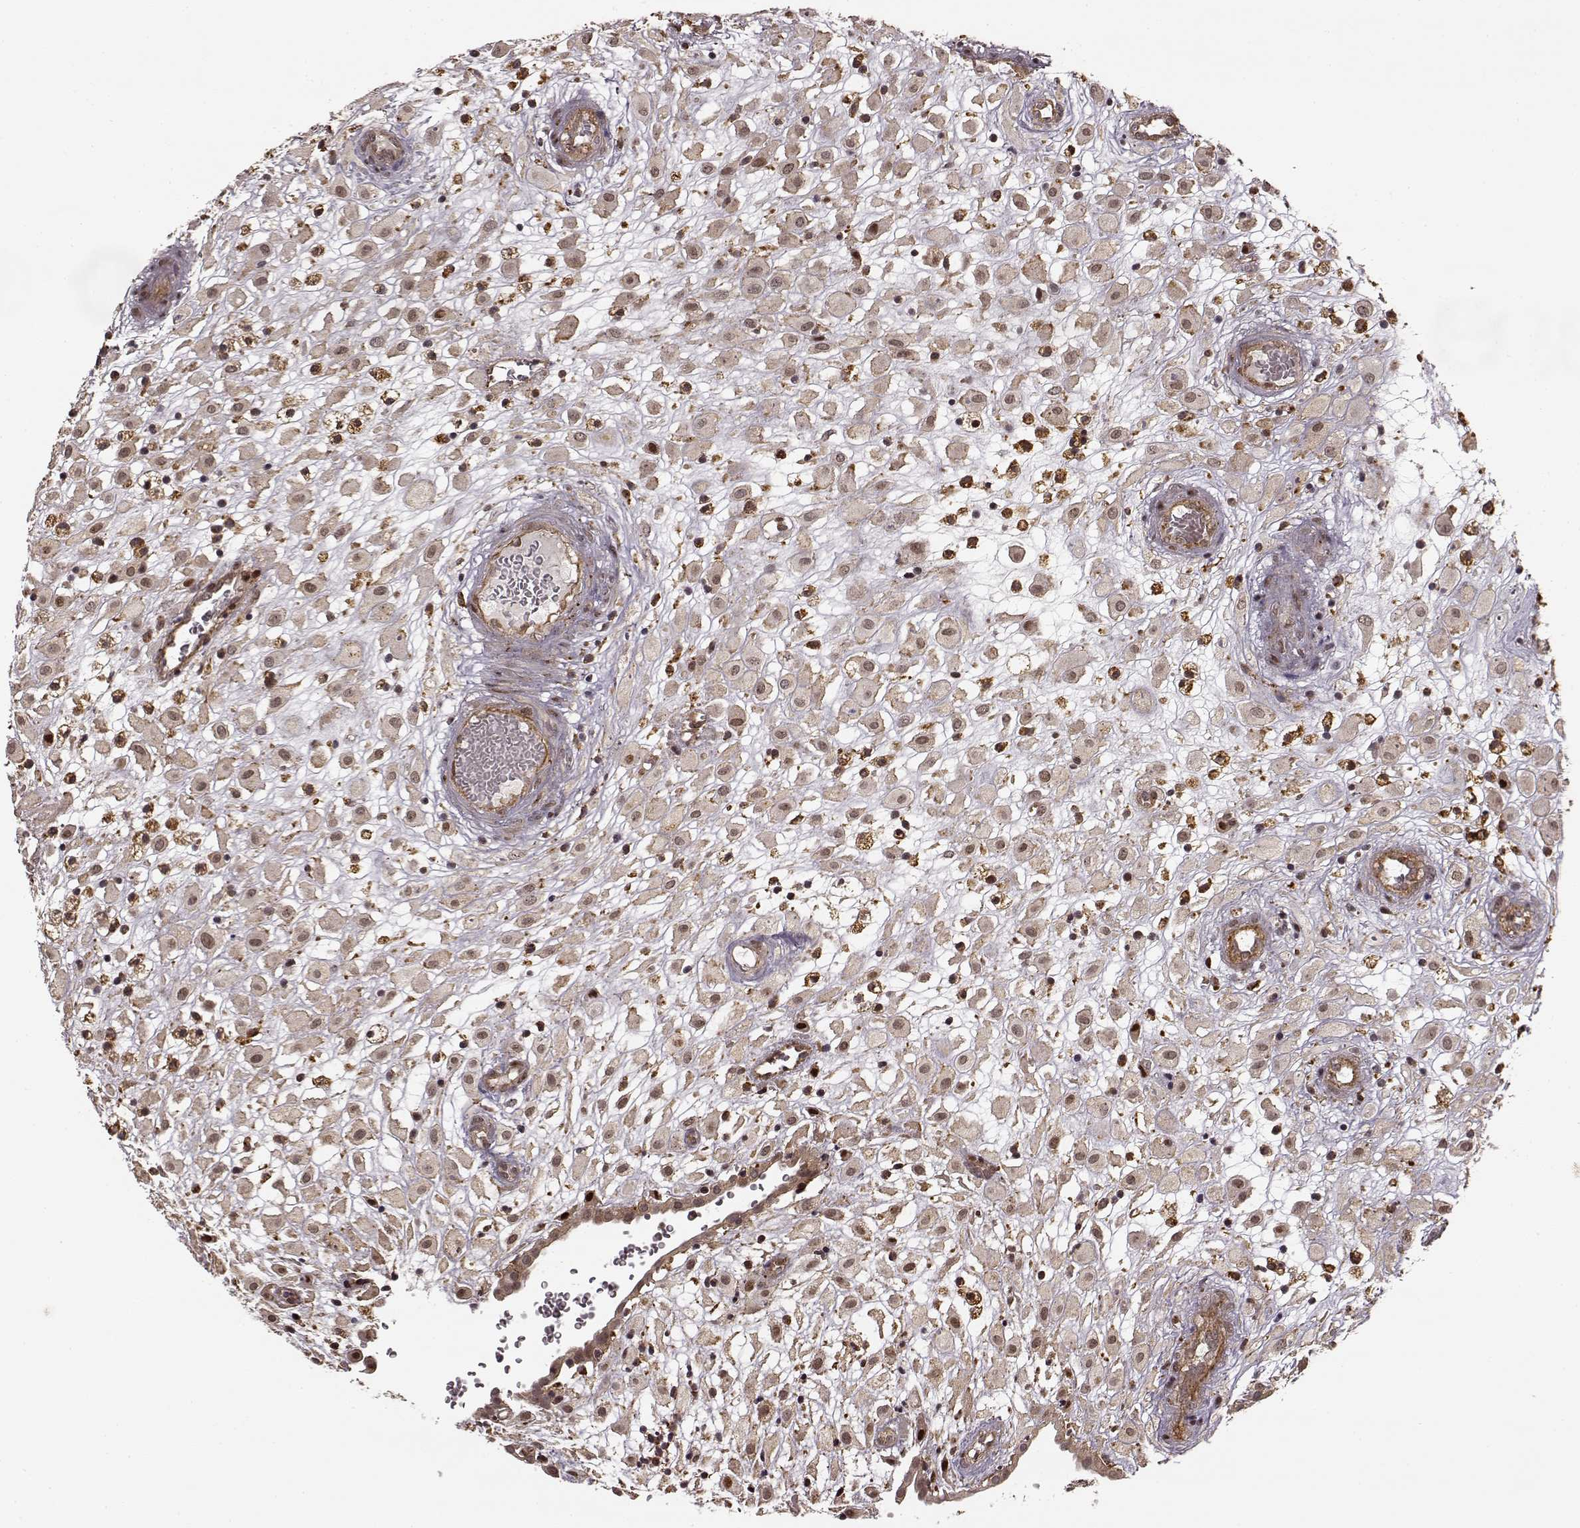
{"staining": {"intensity": "weak", "quantity": "<25%", "location": "cytoplasmic/membranous,nuclear"}, "tissue": "placenta", "cell_type": "Decidual cells", "image_type": "normal", "snomed": [{"axis": "morphology", "description": "Normal tissue, NOS"}, {"axis": "topography", "description": "Placenta"}], "caption": "Immunohistochemistry photomicrograph of benign placenta: human placenta stained with DAB (3,3'-diaminobenzidine) shows no significant protein staining in decidual cells.", "gene": "SLC12A9", "patient": {"sex": "female", "age": 24}}